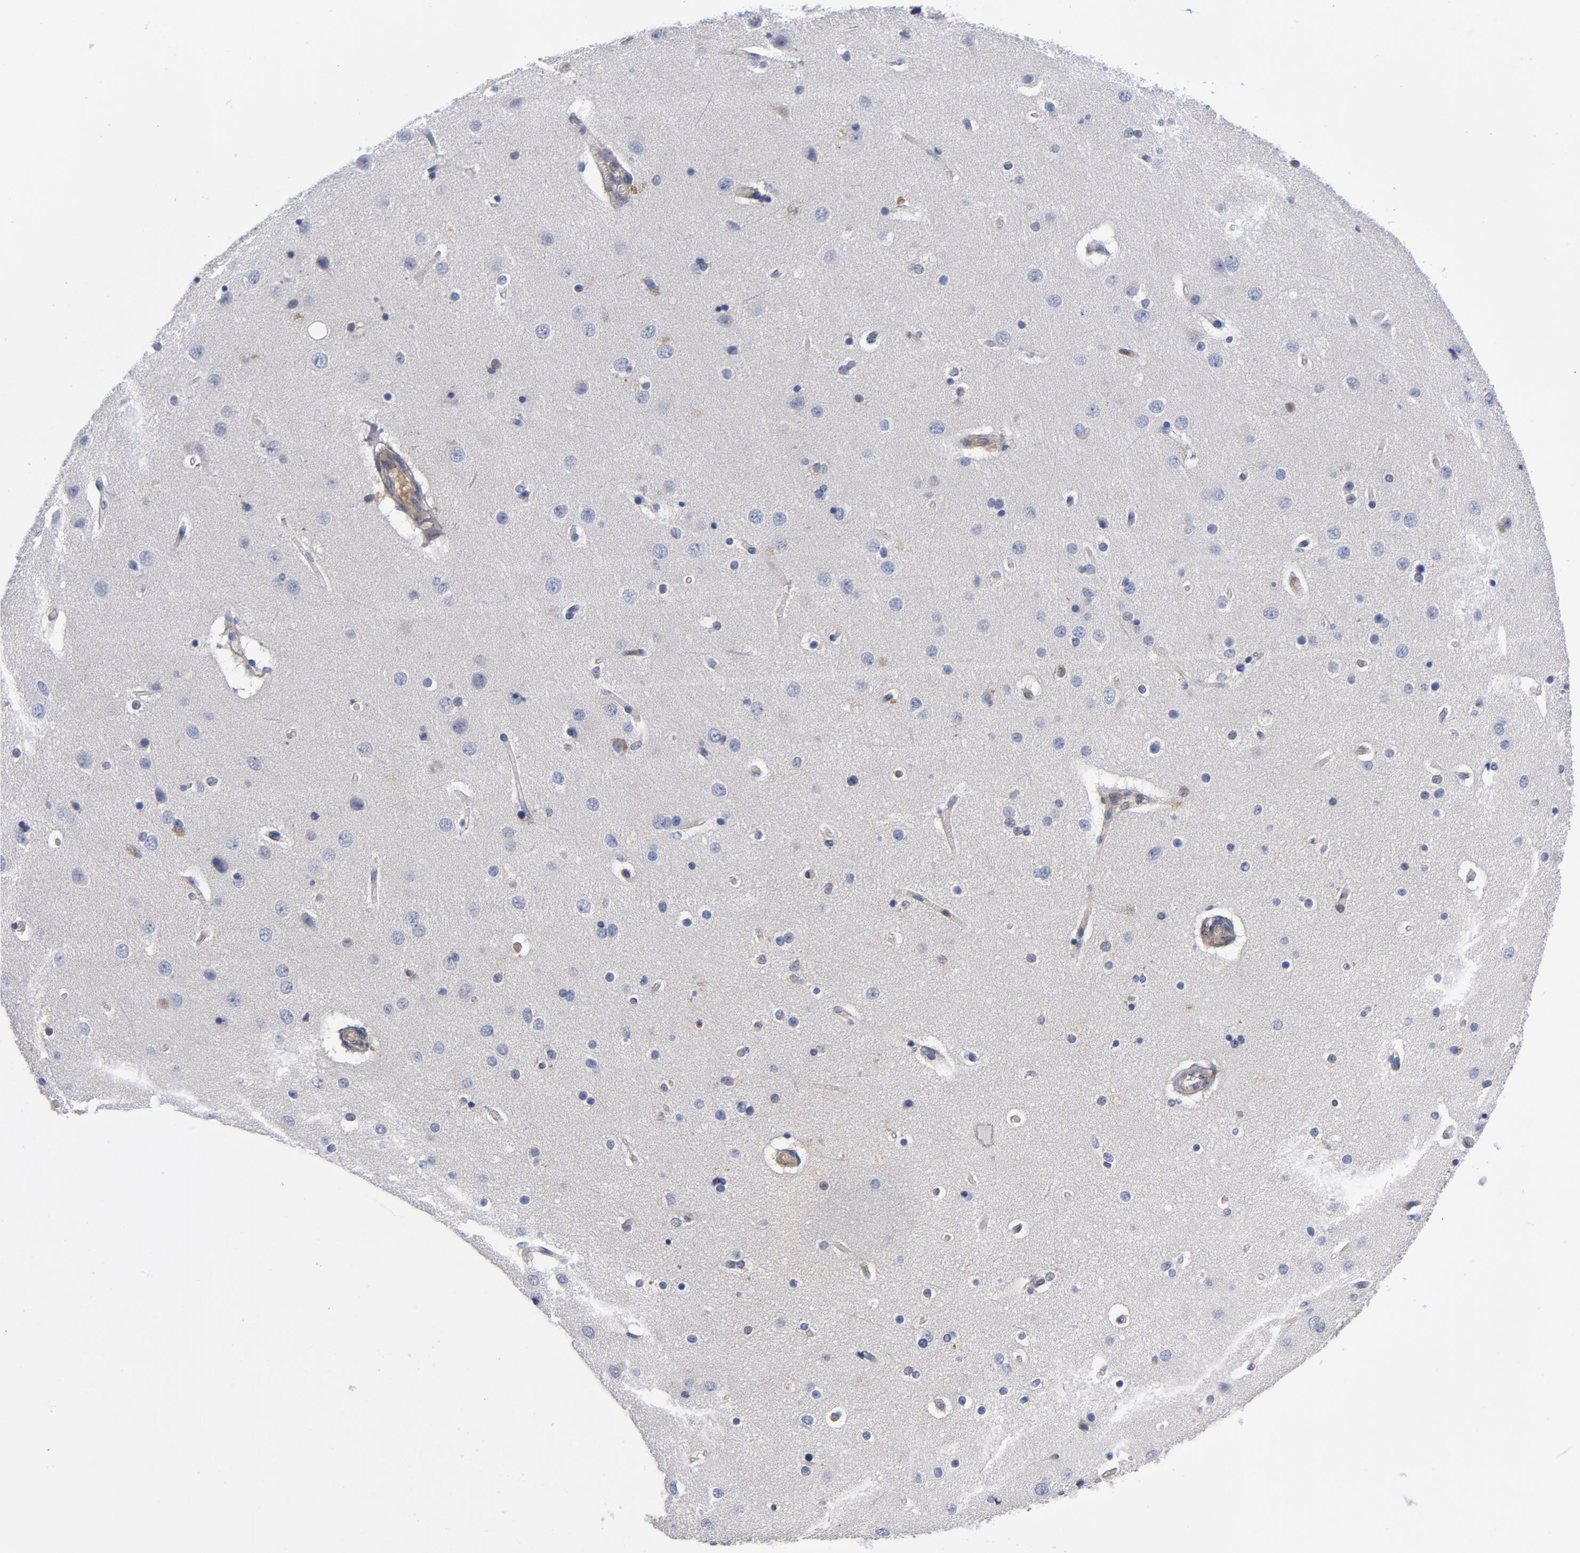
{"staining": {"intensity": "weak", "quantity": "25%-75%", "location": "cytoplasmic/membranous"}, "tissue": "cerebral cortex", "cell_type": "Endothelial cells", "image_type": "normal", "snomed": [{"axis": "morphology", "description": "Normal tissue, NOS"}, {"axis": "topography", "description": "Cerebral cortex"}], "caption": "Cerebral cortex stained with DAB immunohistochemistry shows low levels of weak cytoplasmic/membranous positivity in about 25%-75% of endothelial cells.", "gene": "TRADD", "patient": {"sex": "female", "age": 54}}